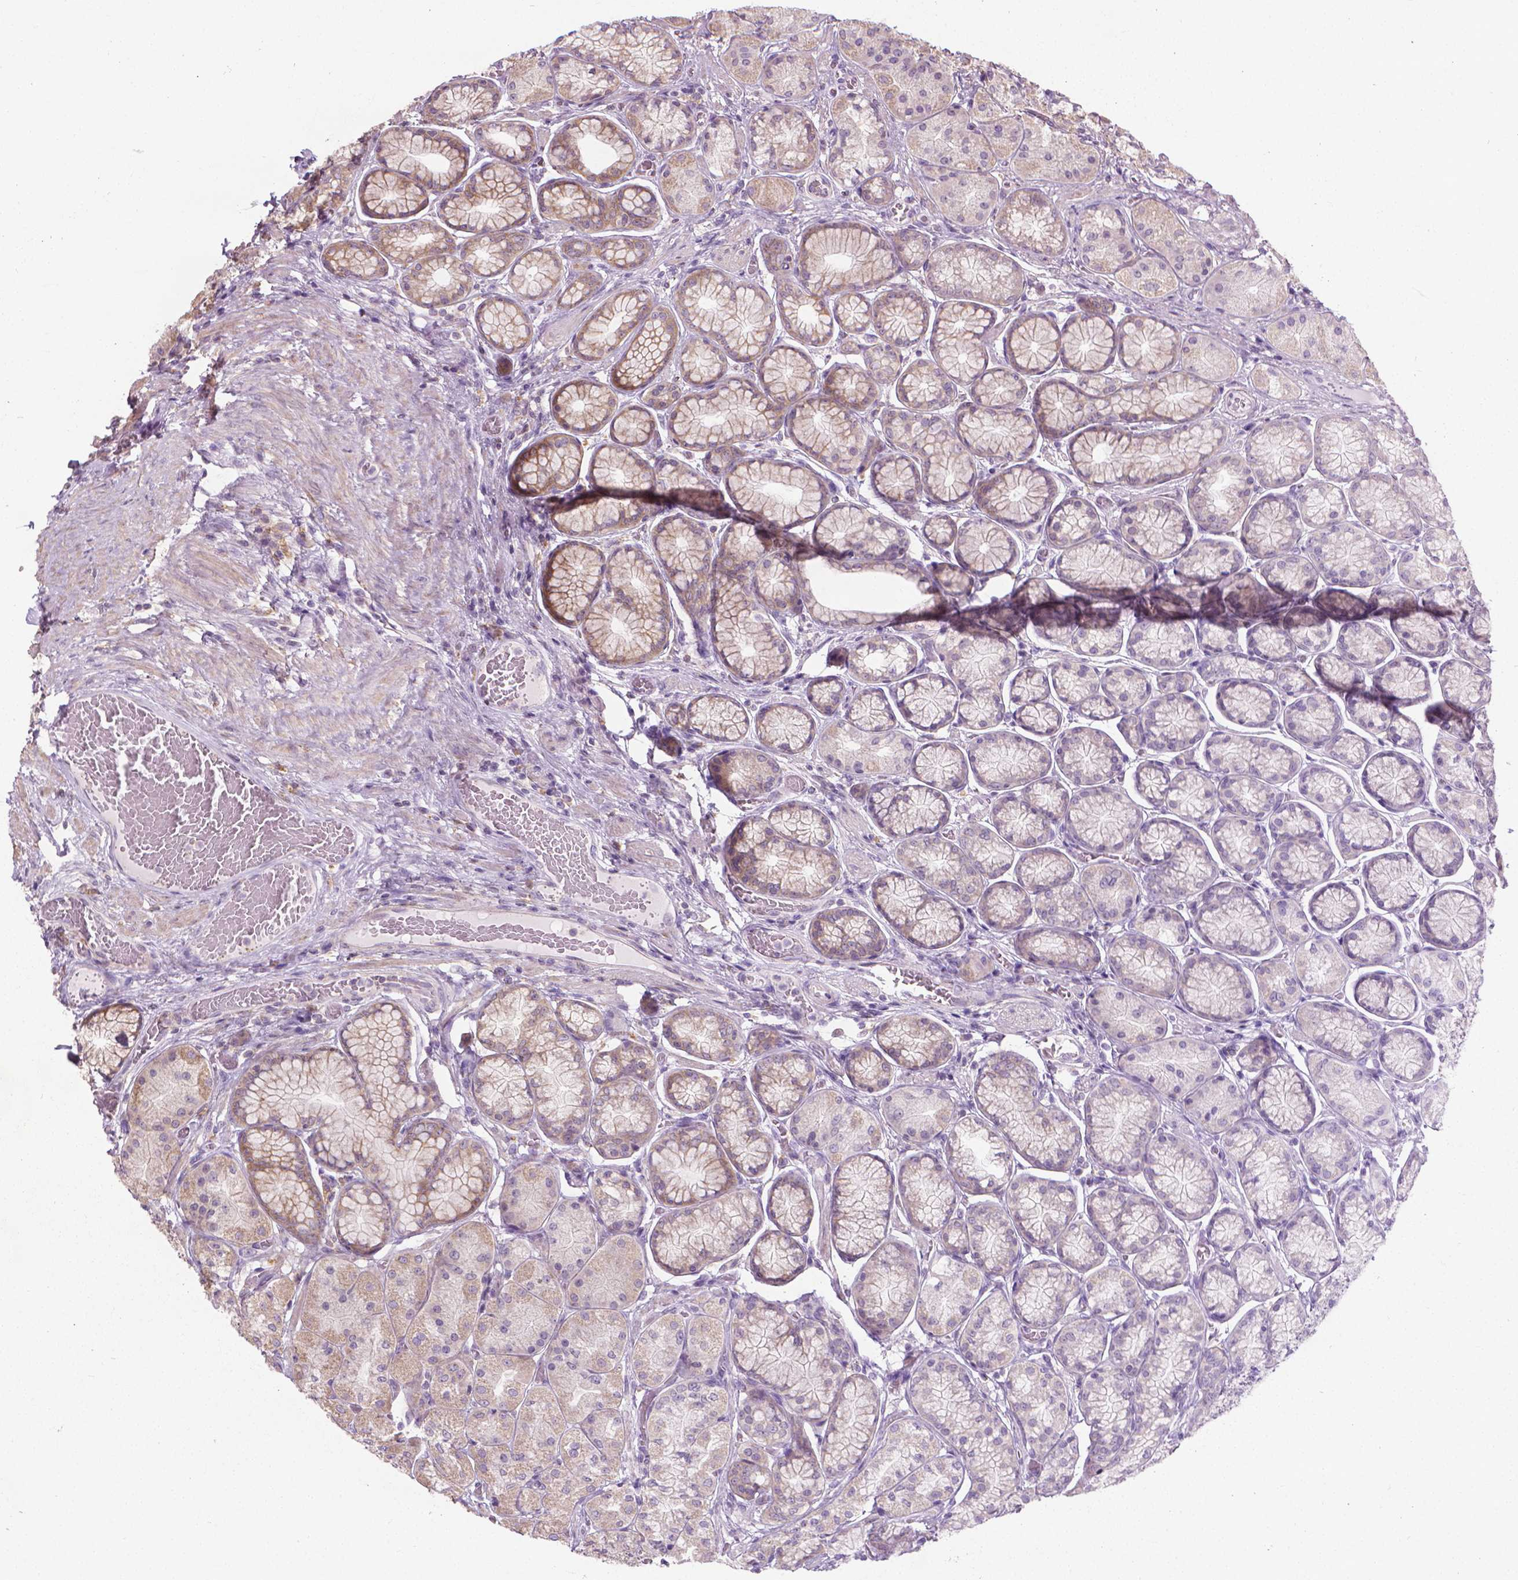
{"staining": {"intensity": "moderate", "quantity": "<25%", "location": "cytoplasmic/membranous"}, "tissue": "stomach", "cell_type": "Glandular cells", "image_type": "normal", "snomed": [{"axis": "morphology", "description": "Normal tissue, NOS"}, {"axis": "morphology", "description": "Adenocarcinoma, NOS"}, {"axis": "morphology", "description": "Adenocarcinoma, High grade"}, {"axis": "topography", "description": "Stomach, upper"}, {"axis": "topography", "description": "Stomach"}], "caption": "The photomicrograph demonstrates staining of benign stomach, revealing moderate cytoplasmic/membranous protein positivity (brown color) within glandular cells.", "gene": "PRAG1", "patient": {"sex": "female", "age": 65}}